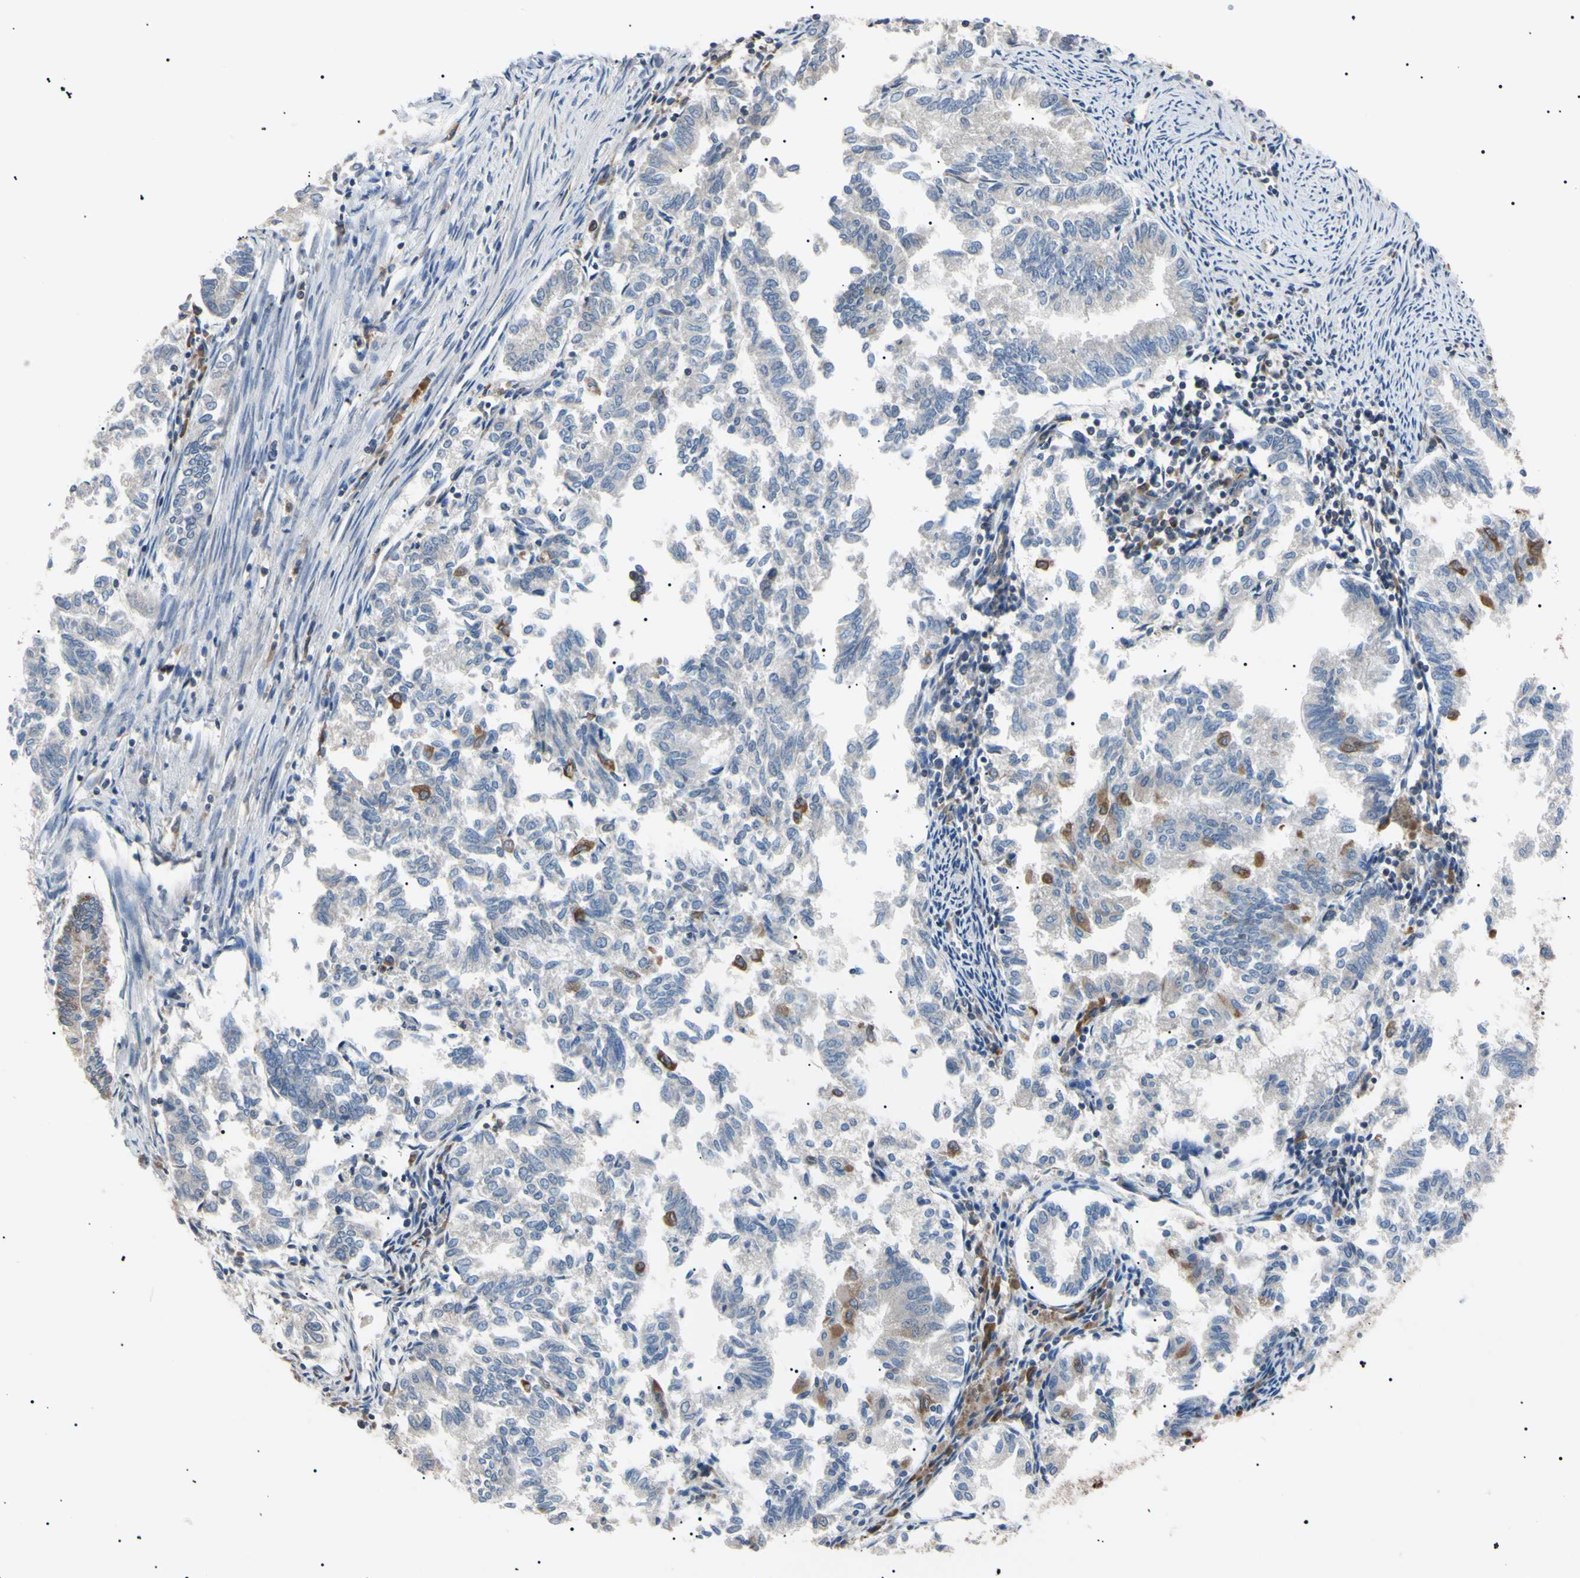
{"staining": {"intensity": "weak", "quantity": "<25%", "location": "cytoplasmic/membranous"}, "tissue": "endometrial cancer", "cell_type": "Tumor cells", "image_type": "cancer", "snomed": [{"axis": "morphology", "description": "Necrosis, NOS"}, {"axis": "morphology", "description": "Adenocarcinoma, NOS"}, {"axis": "topography", "description": "Endometrium"}], "caption": "Endometrial adenocarcinoma stained for a protein using immunohistochemistry demonstrates no positivity tumor cells.", "gene": "VAPA", "patient": {"sex": "female", "age": 79}}